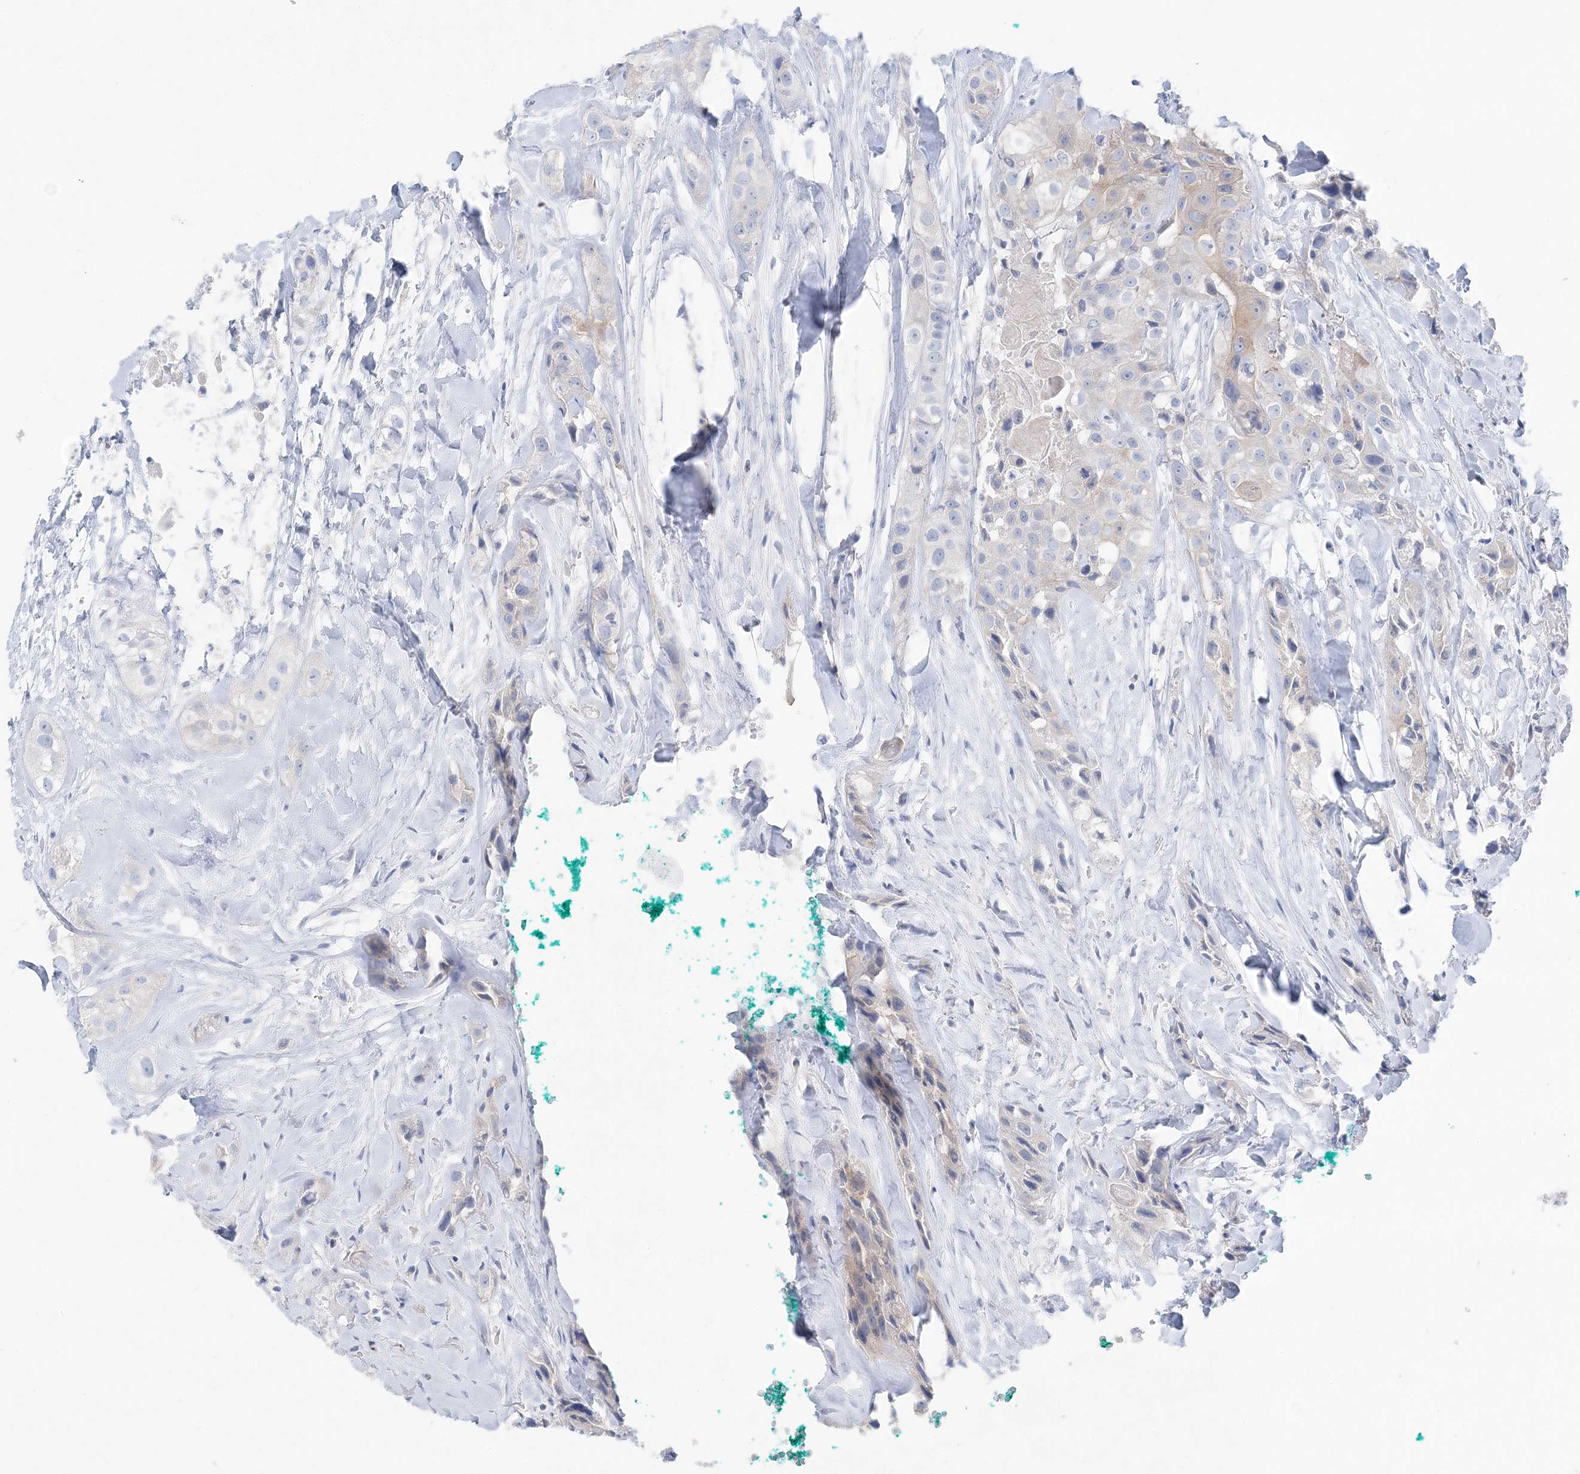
{"staining": {"intensity": "negative", "quantity": "none", "location": "none"}, "tissue": "head and neck cancer", "cell_type": "Tumor cells", "image_type": "cancer", "snomed": [{"axis": "morphology", "description": "Normal tissue, NOS"}, {"axis": "morphology", "description": "Squamous cell carcinoma, NOS"}, {"axis": "topography", "description": "Skeletal muscle"}, {"axis": "topography", "description": "Head-Neck"}], "caption": "Micrograph shows no protein staining in tumor cells of squamous cell carcinoma (head and neck) tissue.", "gene": "SLC5A6", "patient": {"sex": "male", "age": 51}}